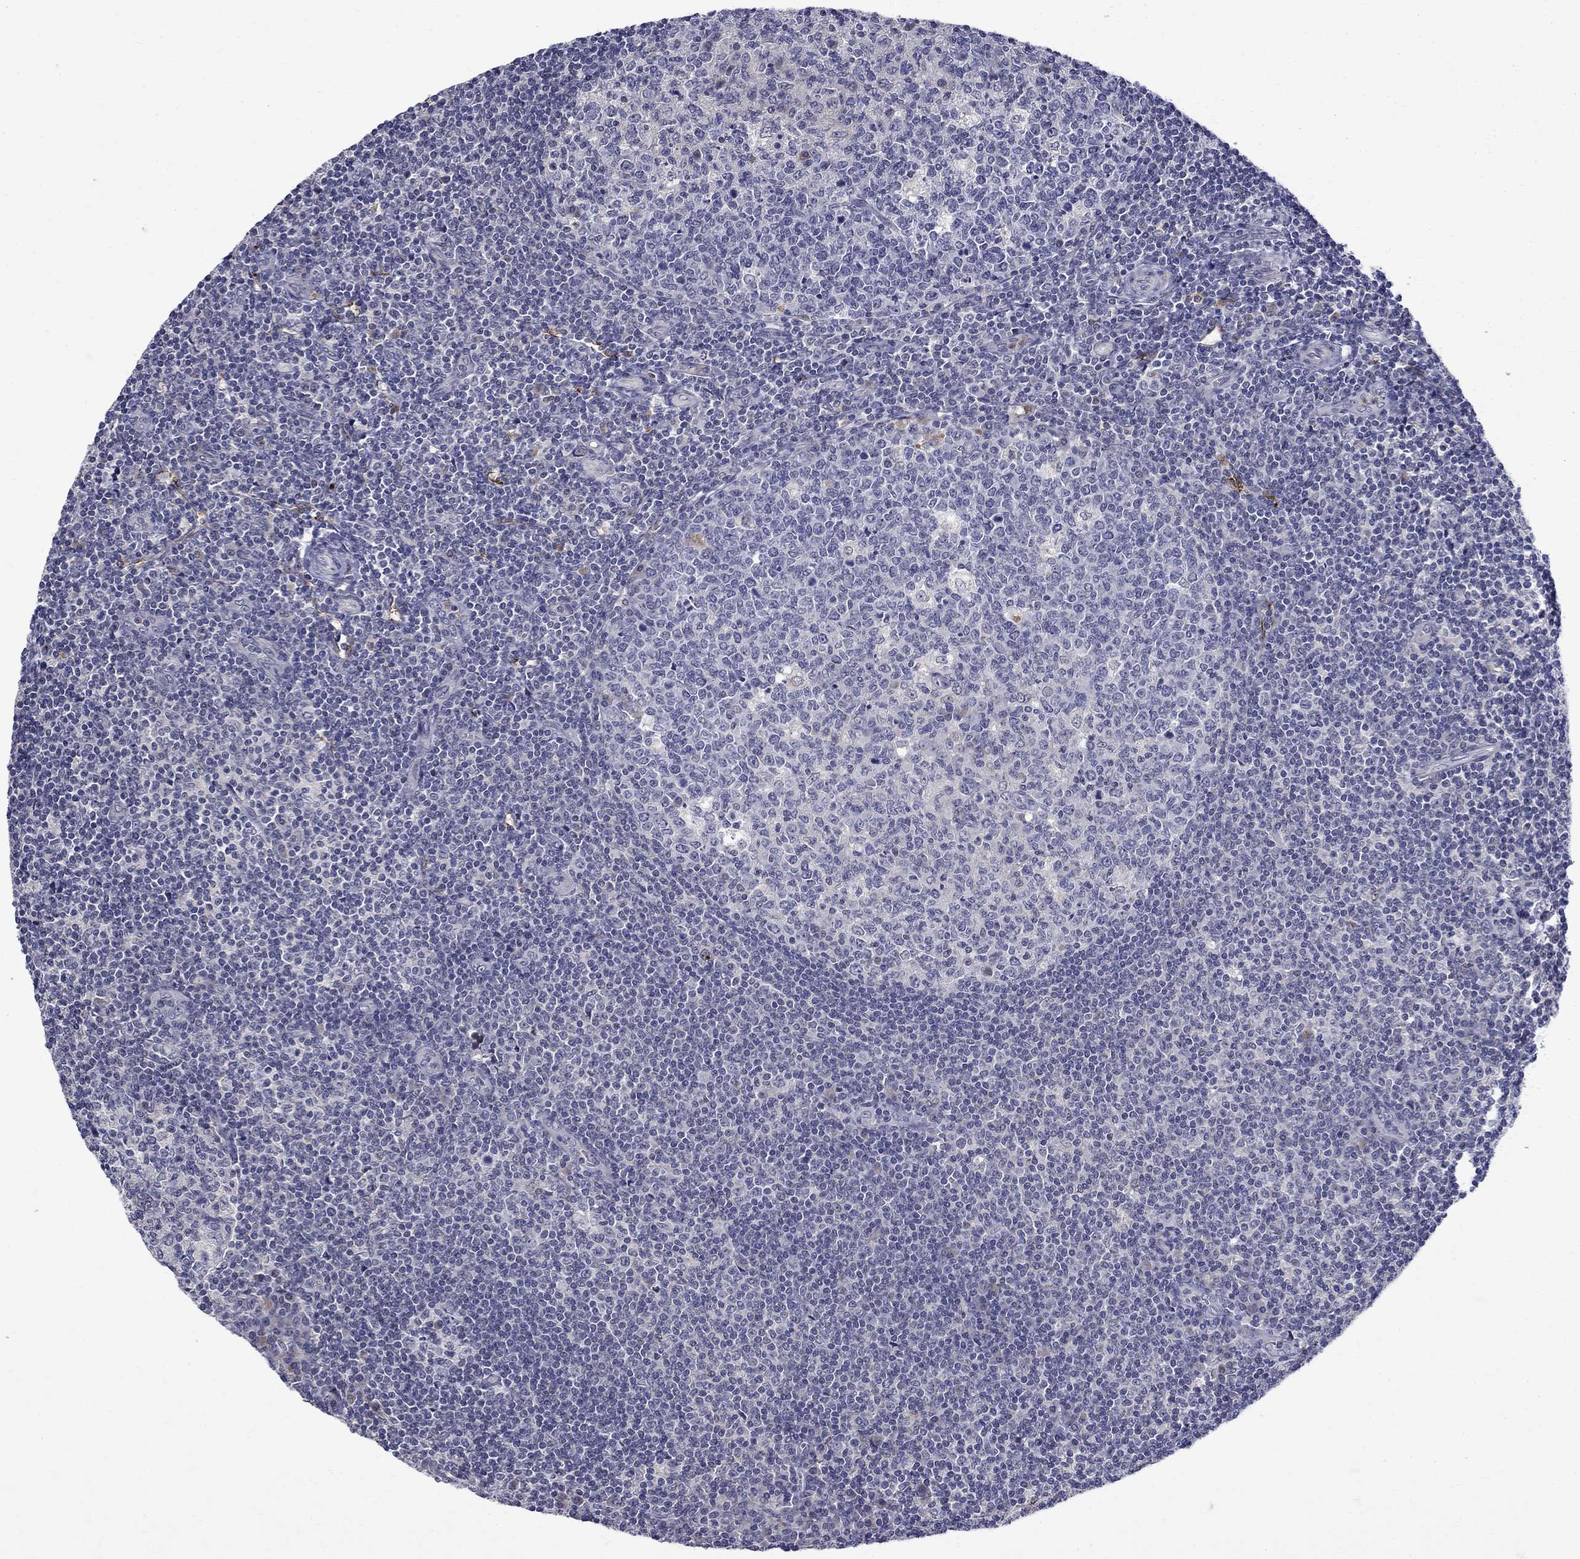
{"staining": {"intensity": "negative", "quantity": "none", "location": "none"}, "tissue": "tonsil", "cell_type": "Germinal center cells", "image_type": "normal", "snomed": [{"axis": "morphology", "description": "Normal tissue, NOS"}, {"axis": "topography", "description": "Tonsil"}], "caption": "A micrograph of tonsil stained for a protein shows no brown staining in germinal center cells.", "gene": "STAB2", "patient": {"sex": "female", "age": 13}}